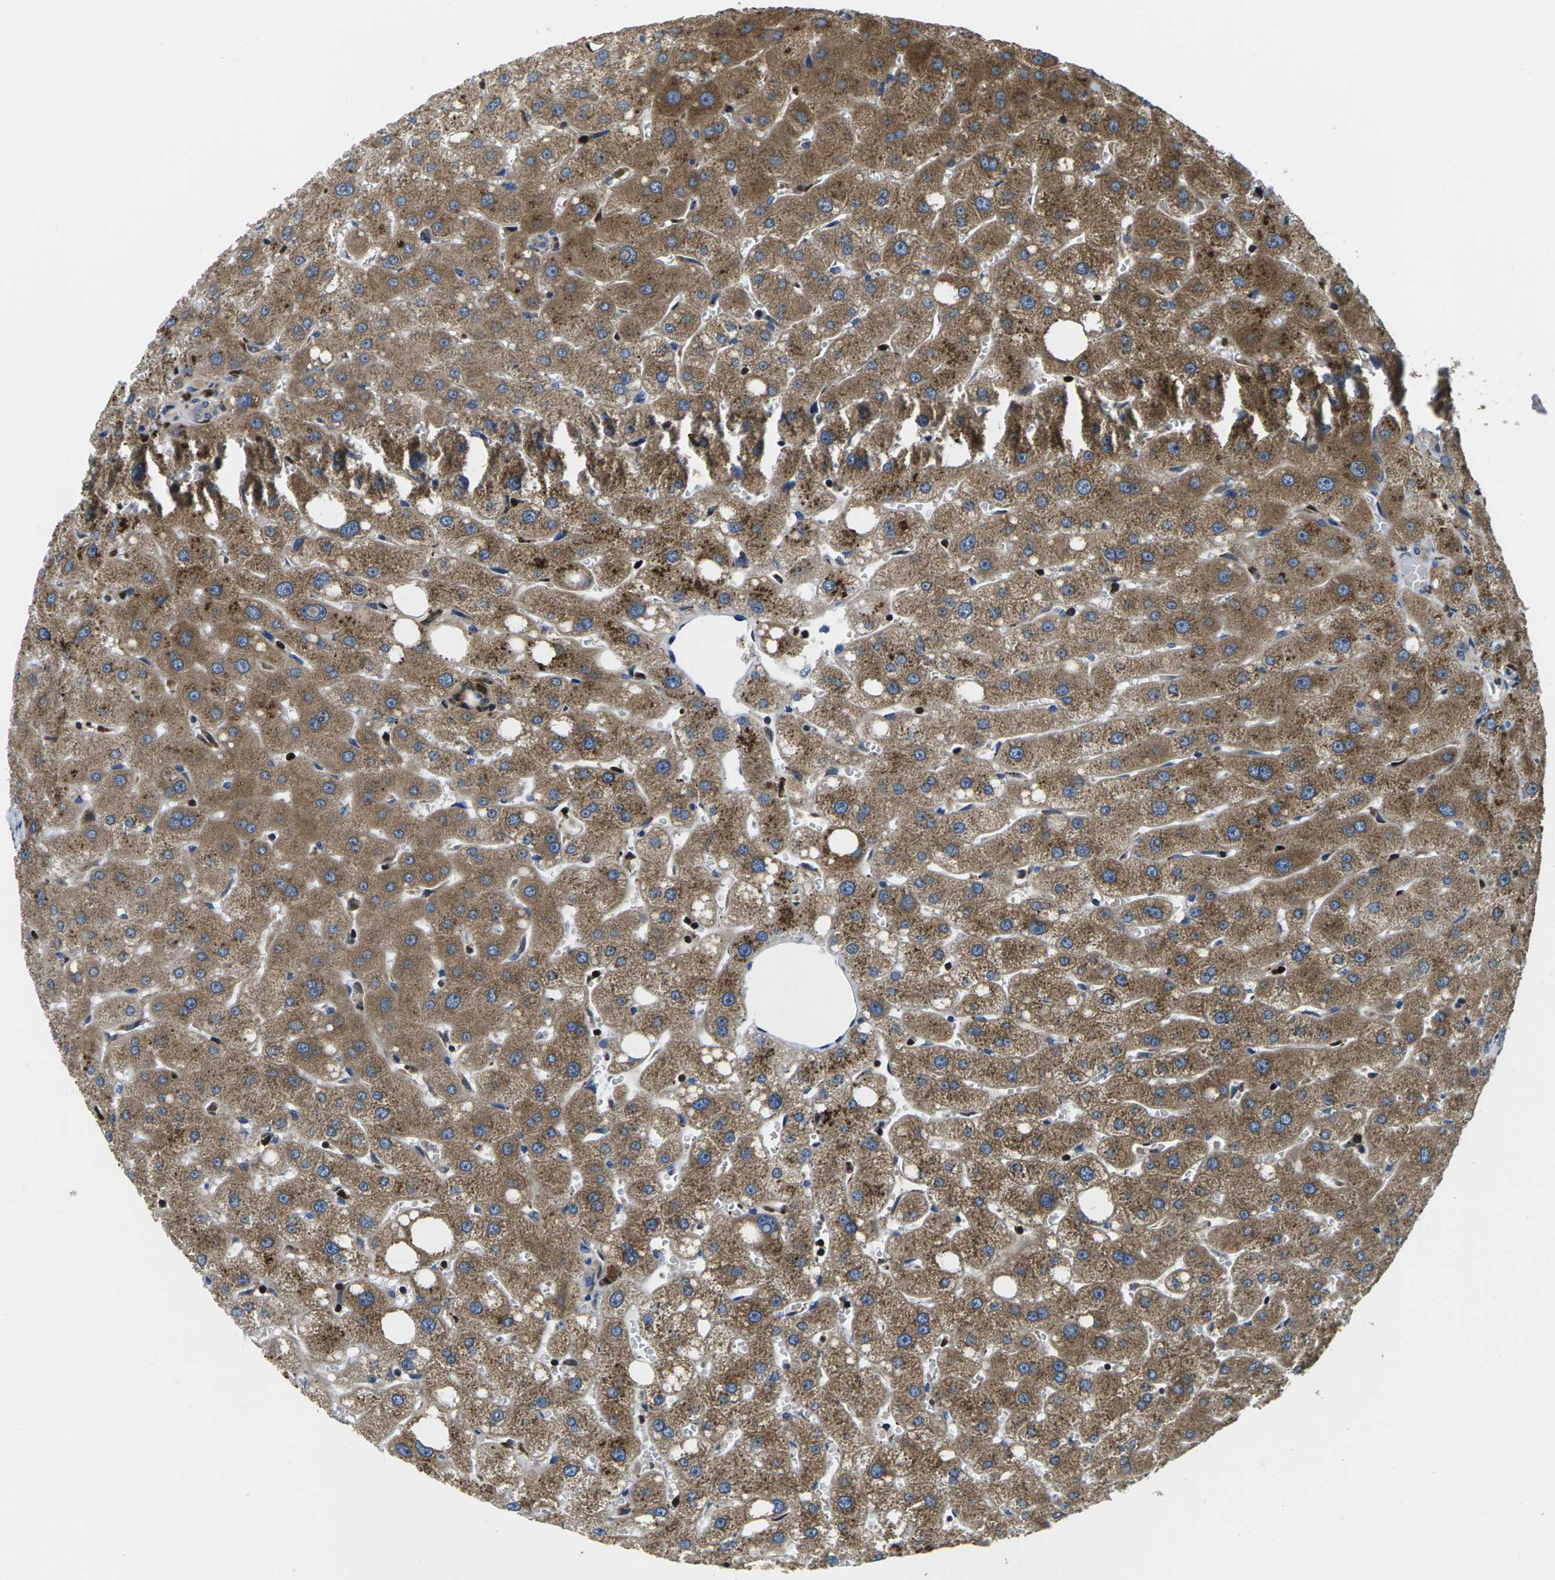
{"staining": {"intensity": "negative", "quantity": "none", "location": "none"}, "tissue": "liver", "cell_type": "Cholangiocytes", "image_type": "normal", "snomed": [{"axis": "morphology", "description": "Normal tissue, NOS"}, {"axis": "topography", "description": "Liver"}], "caption": "Immunohistochemical staining of unremarkable liver exhibits no significant staining in cholangiocytes. (Immunohistochemistry (ihc), brightfield microscopy, high magnification).", "gene": "PLCE1", "patient": {"sex": "male", "age": 73}}